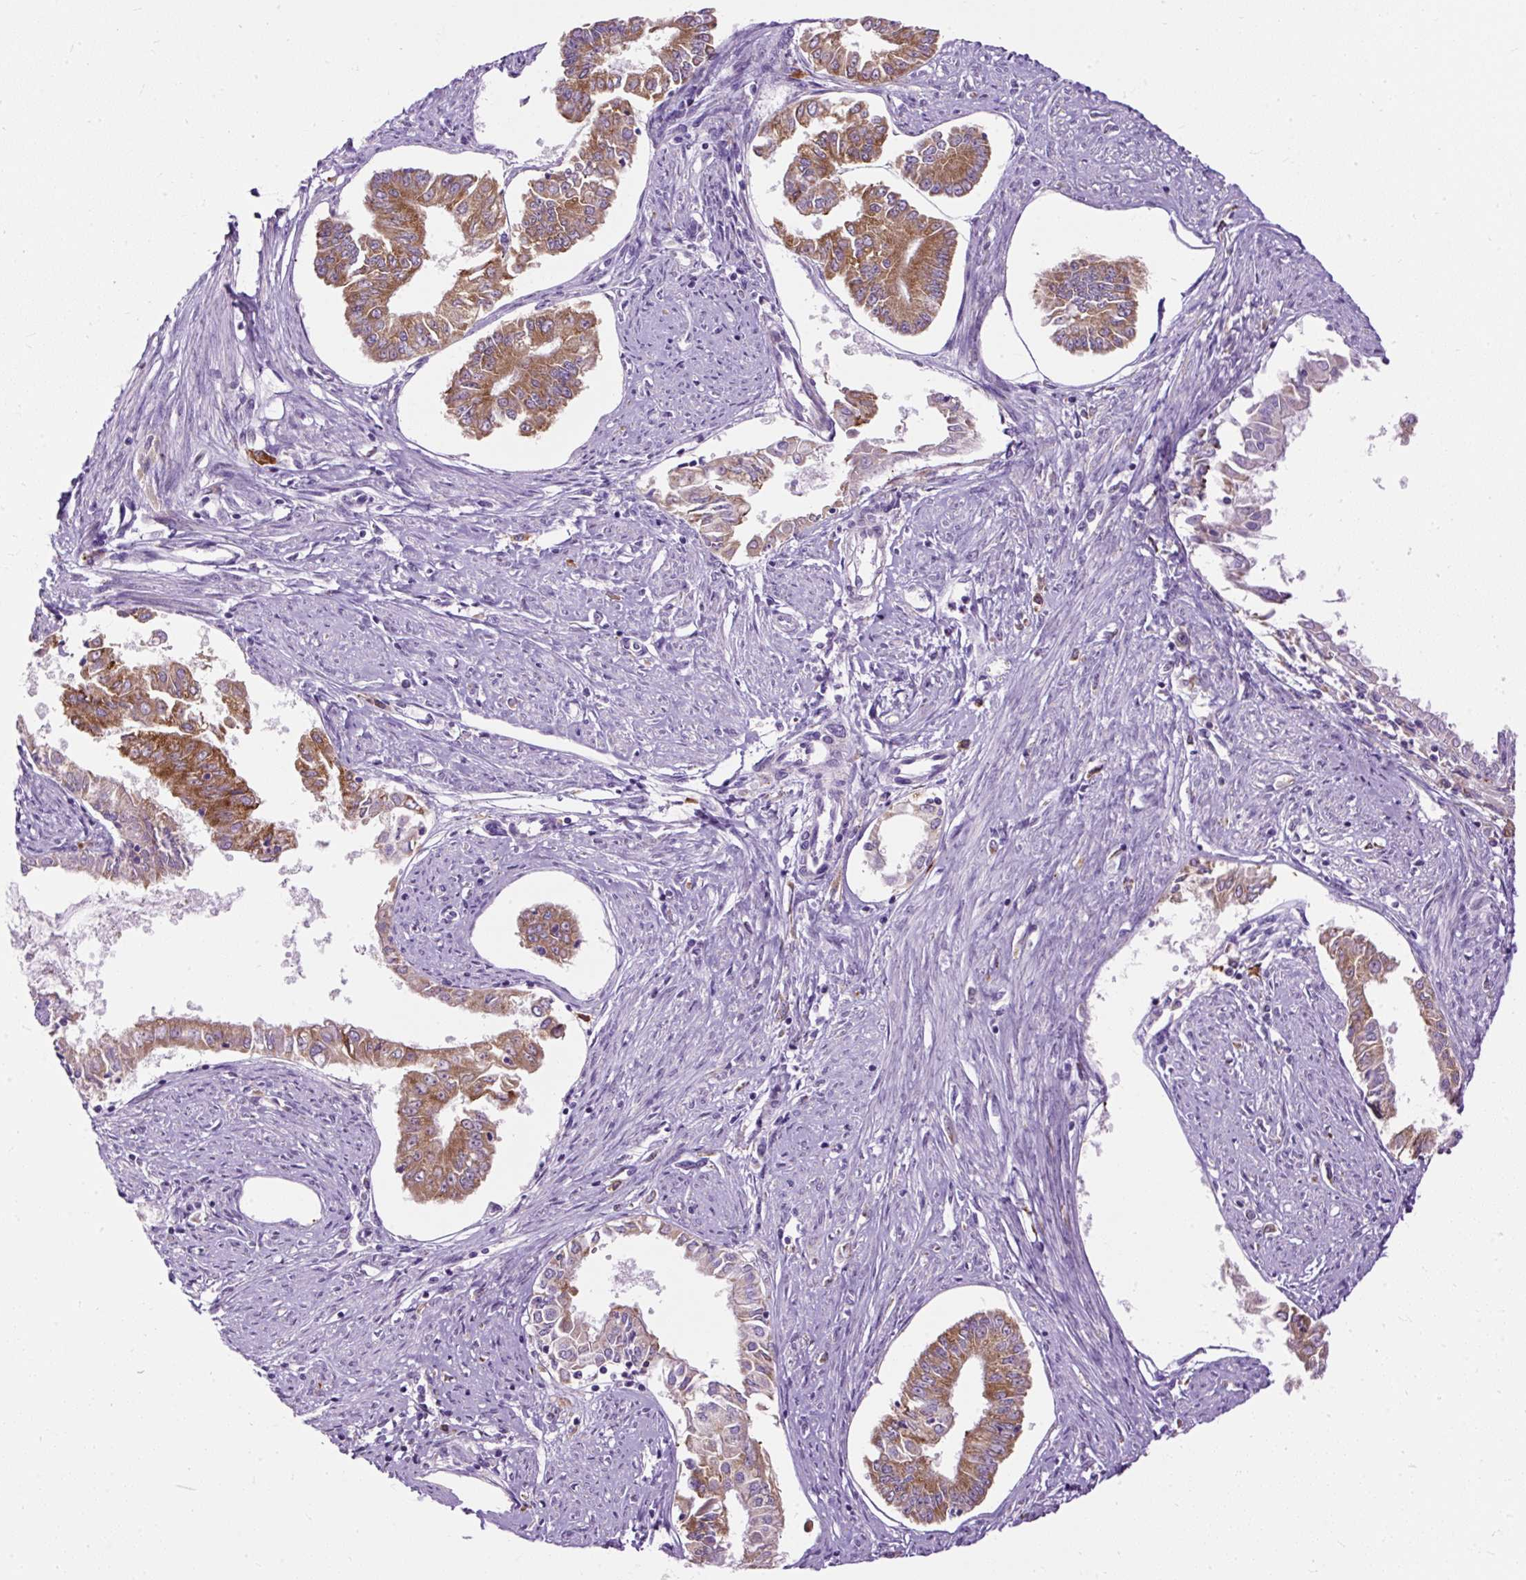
{"staining": {"intensity": "moderate", "quantity": ">75%", "location": "cytoplasmic/membranous"}, "tissue": "endometrial cancer", "cell_type": "Tumor cells", "image_type": "cancer", "snomed": [{"axis": "morphology", "description": "Adenocarcinoma, NOS"}, {"axis": "topography", "description": "Endometrium"}], "caption": "This is an image of immunohistochemistry (IHC) staining of endometrial cancer (adenocarcinoma), which shows moderate staining in the cytoplasmic/membranous of tumor cells.", "gene": "FMC1", "patient": {"sex": "female", "age": 76}}